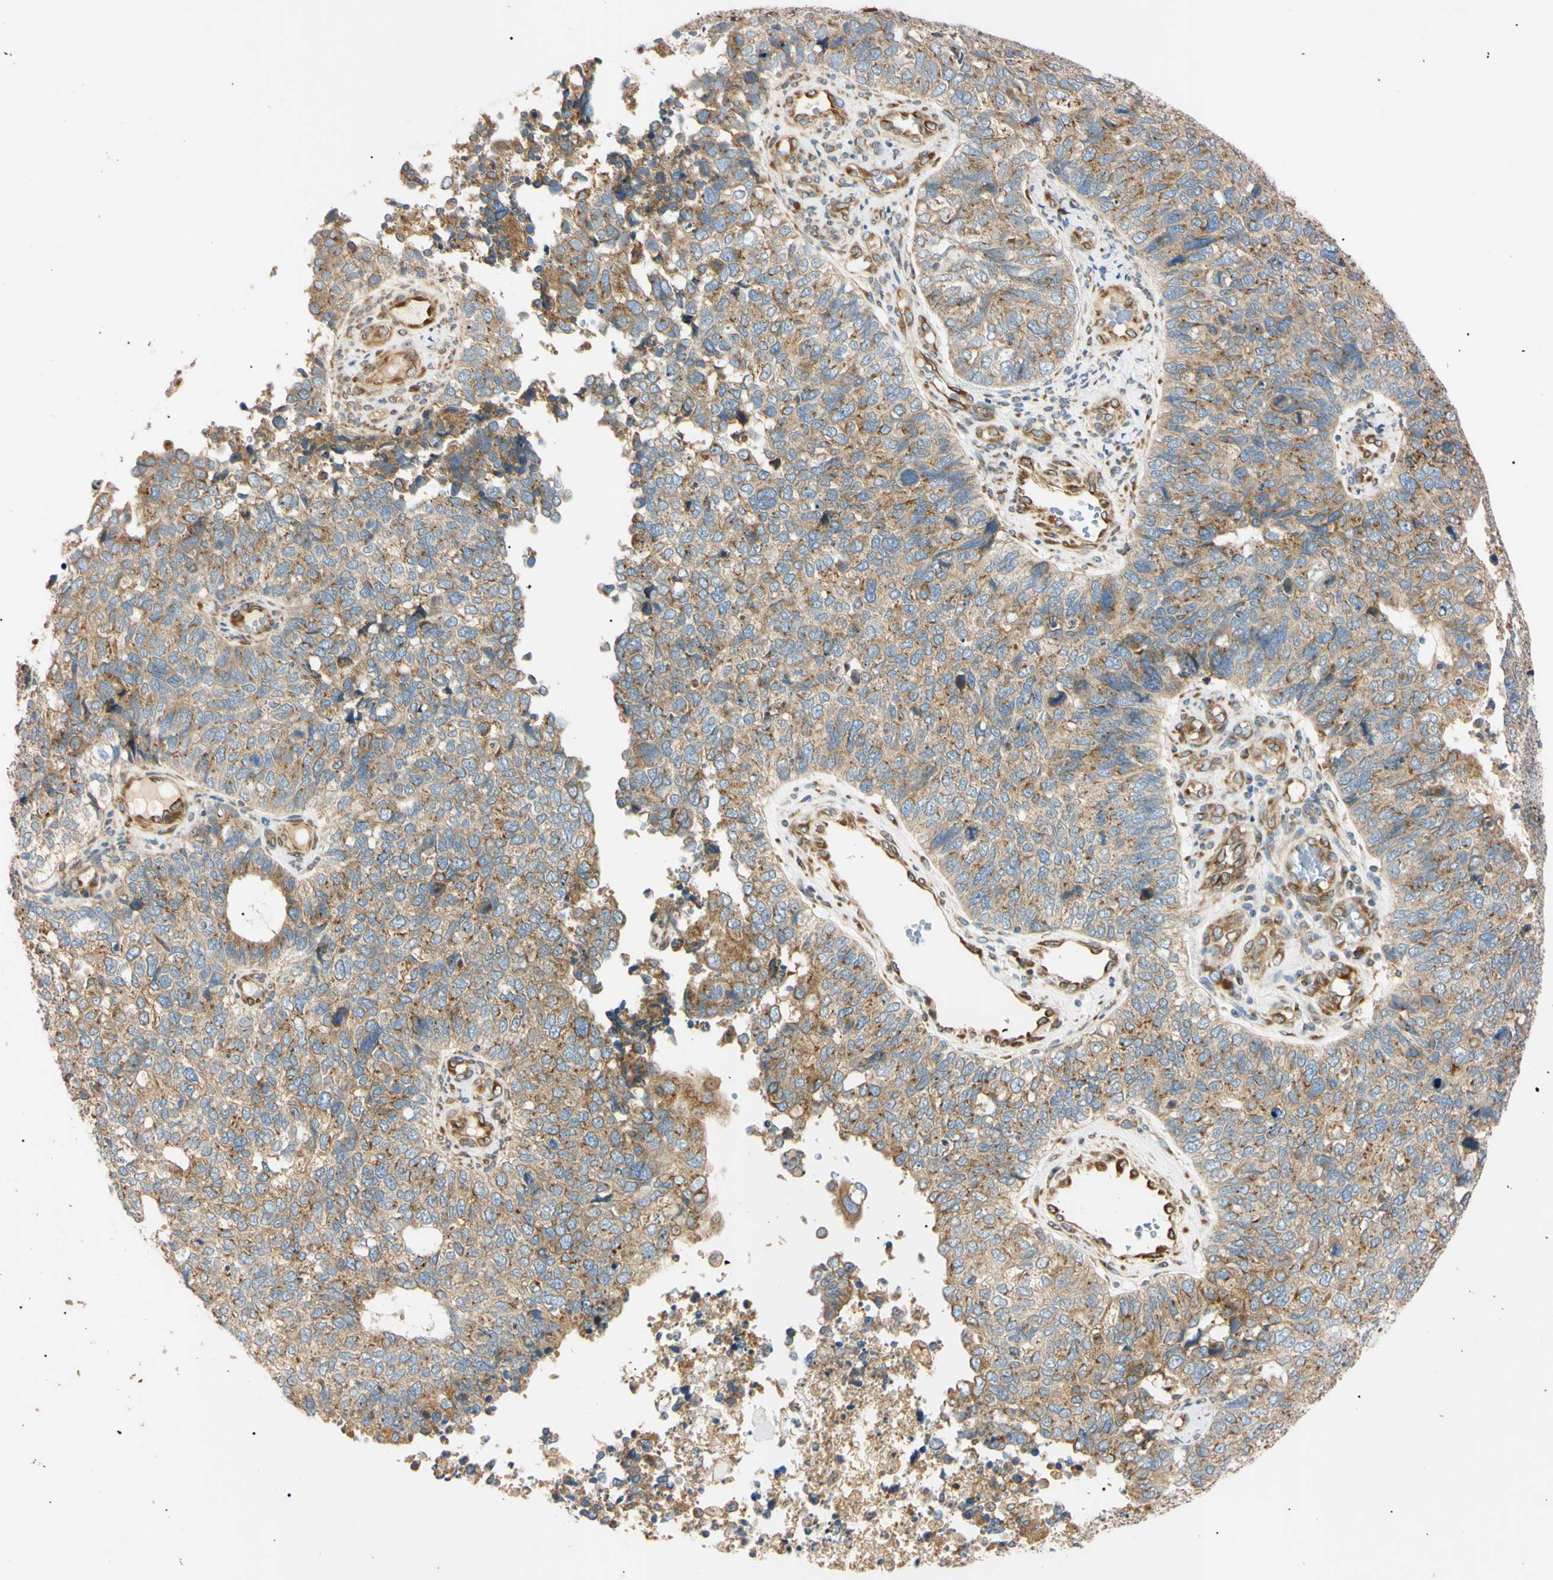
{"staining": {"intensity": "moderate", "quantity": ">75%", "location": "cytoplasmic/membranous"}, "tissue": "cervical cancer", "cell_type": "Tumor cells", "image_type": "cancer", "snomed": [{"axis": "morphology", "description": "Squamous cell carcinoma, NOS"}, {"axis": "topography", "description": "Cervix"}], "caption": "A brown stain shows moderate cytoplasmic/membranous expression of a protein in cervical squamous cell carcinoma tumor cells. (DAB IHC with brightfield microscopy, high magnification).", "gene": "IER3IP1", "patient": {"sex": "female", "age": 63}}